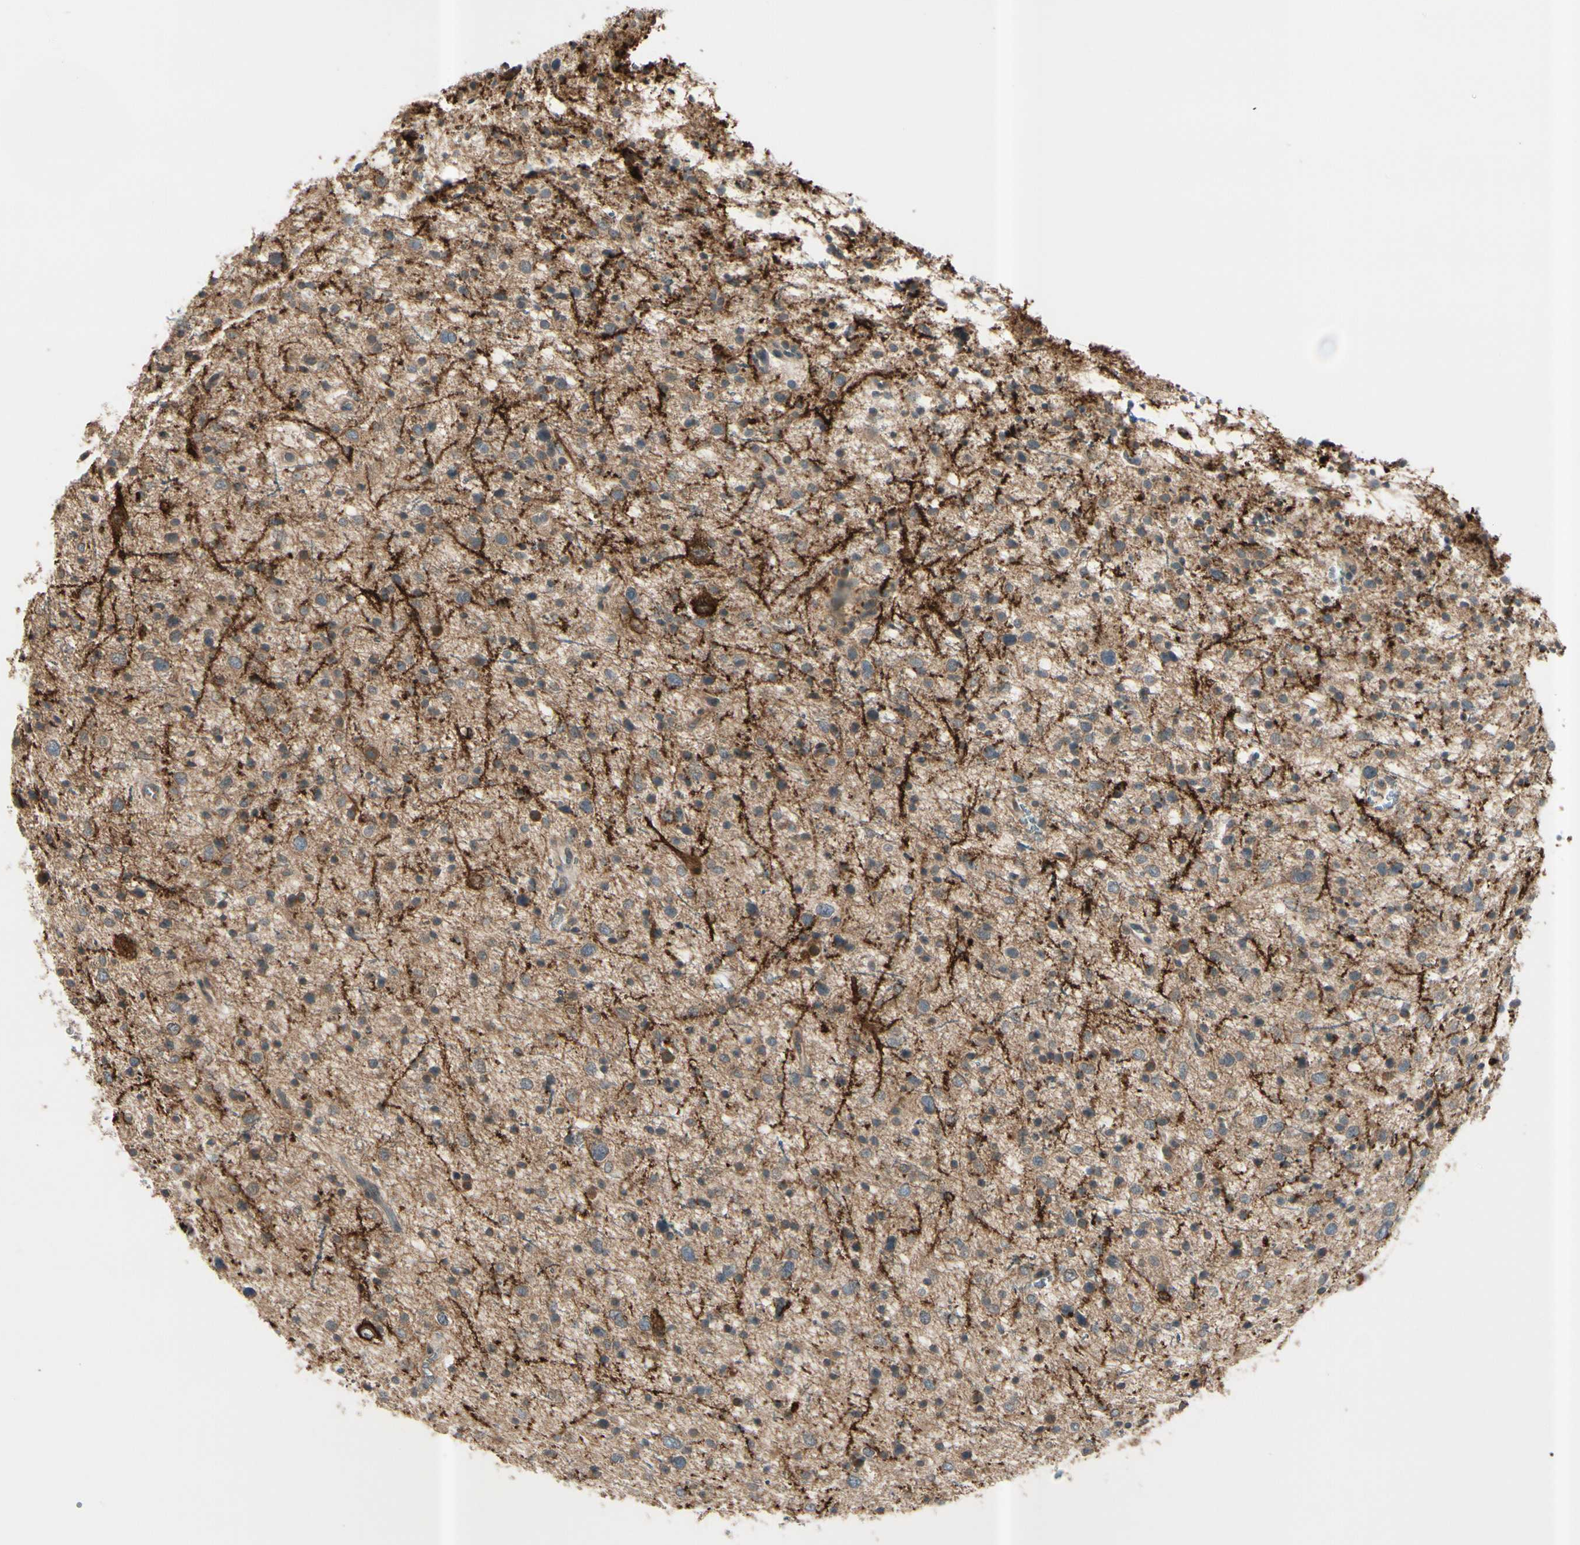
{"staining": {"intensity": "weak", "quantity": ">75%", "location": "cytoplasmic/membranous"}, "tissue": "glioma", "cell_type": "Tumor cells", "image_type": "cancer", "snomed": [{"axis": "morphology", "description": "Glioma, malignant, Low grade"}, {"axis": "topography", "description": "Brain"}], "caption": "IHC micrograph of neoplastic tissue: human glioma stained using immunohistochemistry exhibits low levels of weak protein expression localized specifically in the cytoplasmic/membranous of tumor cells, appearing as a cytoplasmic/membranous brown color.", "gene": "ICAM5", "patient": {"sex": "female", "age": 37}}